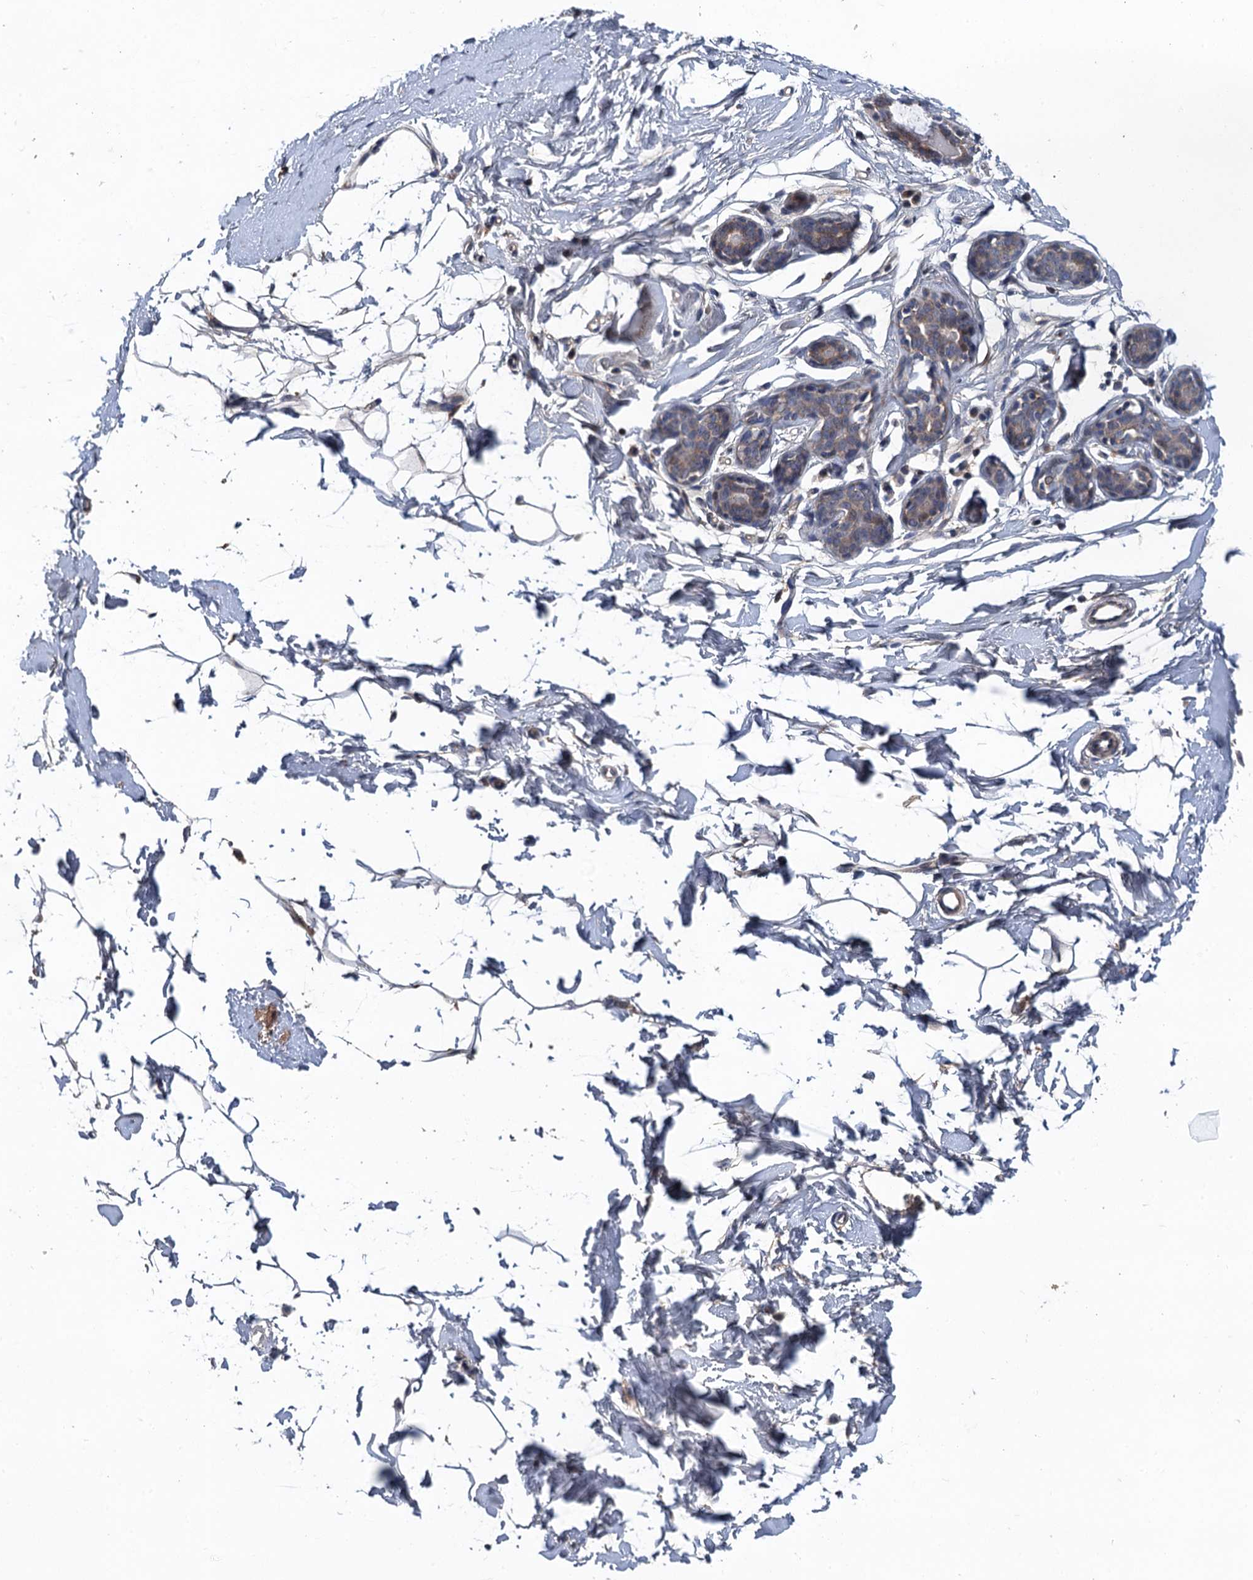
{"staining": {"intensity": "negative", "quantity": "none", "location": "none"}, "tissue": "adipose tissue", "cell_type": "Adipocytes", "image_type": "normal", "snomed": [{"axis": "morphology", "description": "Normal tissue, NOS"}, {"axis": "topography", "description": "Breast"}], "caption": "A high-resolution histopathology image shows IHC staining of unremarkable adipose tissue, which shows no significant expression in adipocytes.", "gene": "MDM1", "patient": {"sex": "female", "age": 23}}